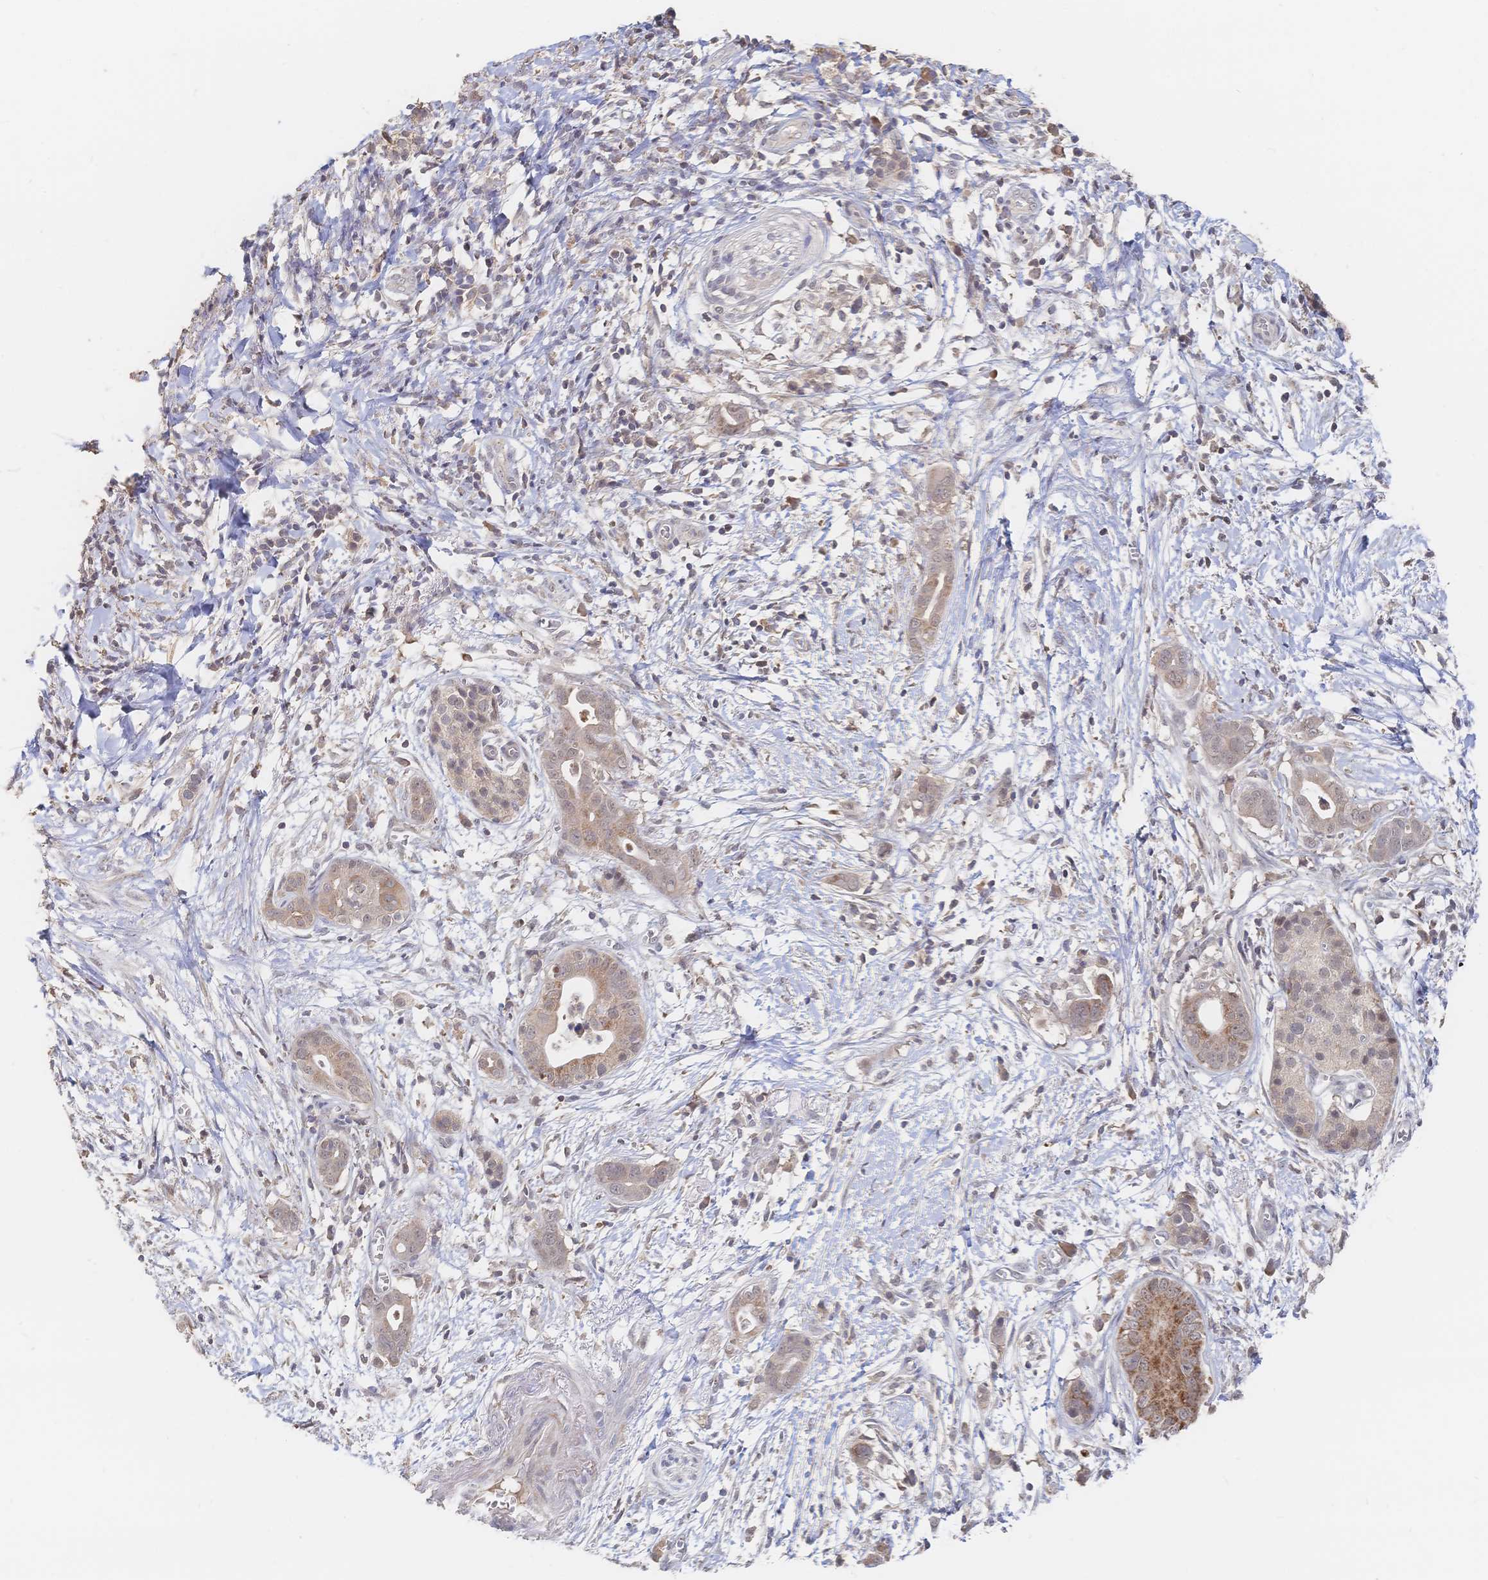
{"staining": {"intensity": "weak", "quantity": "25%-75%", "location": "cytoplasmic/membranous"}, "tissue": "pancreatic cancer", "cell_type": "Tumor cells", "image_type": "cancer", "snomed": [{"axis": "morphology", "description": "Adenocarcinoma, NOS"}, {"axis": "topography", "description": "Pancreas"}], "caption": "The photomicrograph reveals a brown stain indicating the presence of a protein in the cytoplasmic/membranous of tumor cells in pancreatic cancer (adenocarcinoma).", "gene": "LRP5", "patient": {"sex": "male", "age": 61}}